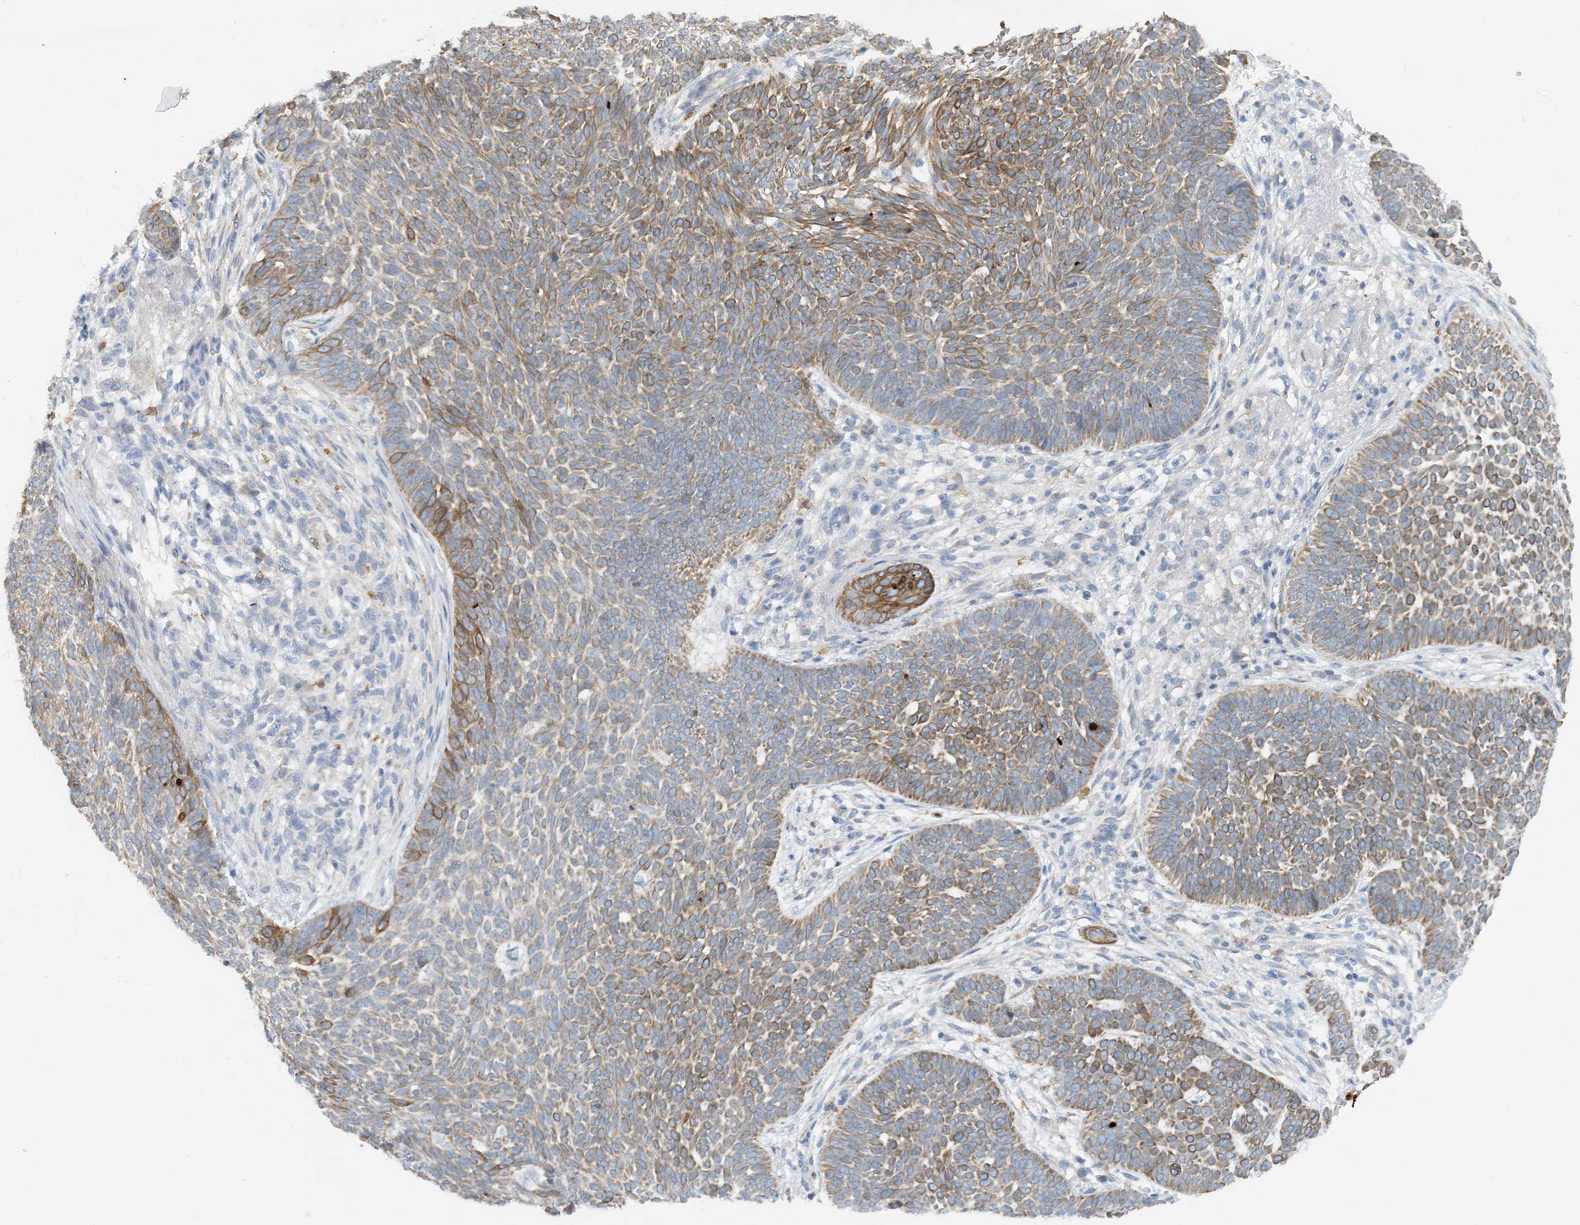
{"staining": {"intensity": "moderate", "quantity": ">75%", "location": "cytoplasmic/membranous"}, "tissue": "skin cancer", "cell_type": "Tumor cells", "image_type": "cancer", "snomed": [{"axis": "morphology", "description": "Normal tissue, NOS"}, {"axis": "morphology", "description": "Basal cell carcinoma"}, {"axis": "topography", "description": "Skin"}], "caption": "Immunohistochemical staining of basal cell carcinoma (skin) shows medium levels of moderate cytoplasmic/membranous positivity in about >75% of tumor cells.", "gene": "ZCCHC18", "patient": {"sex": "male", "age": 64}}